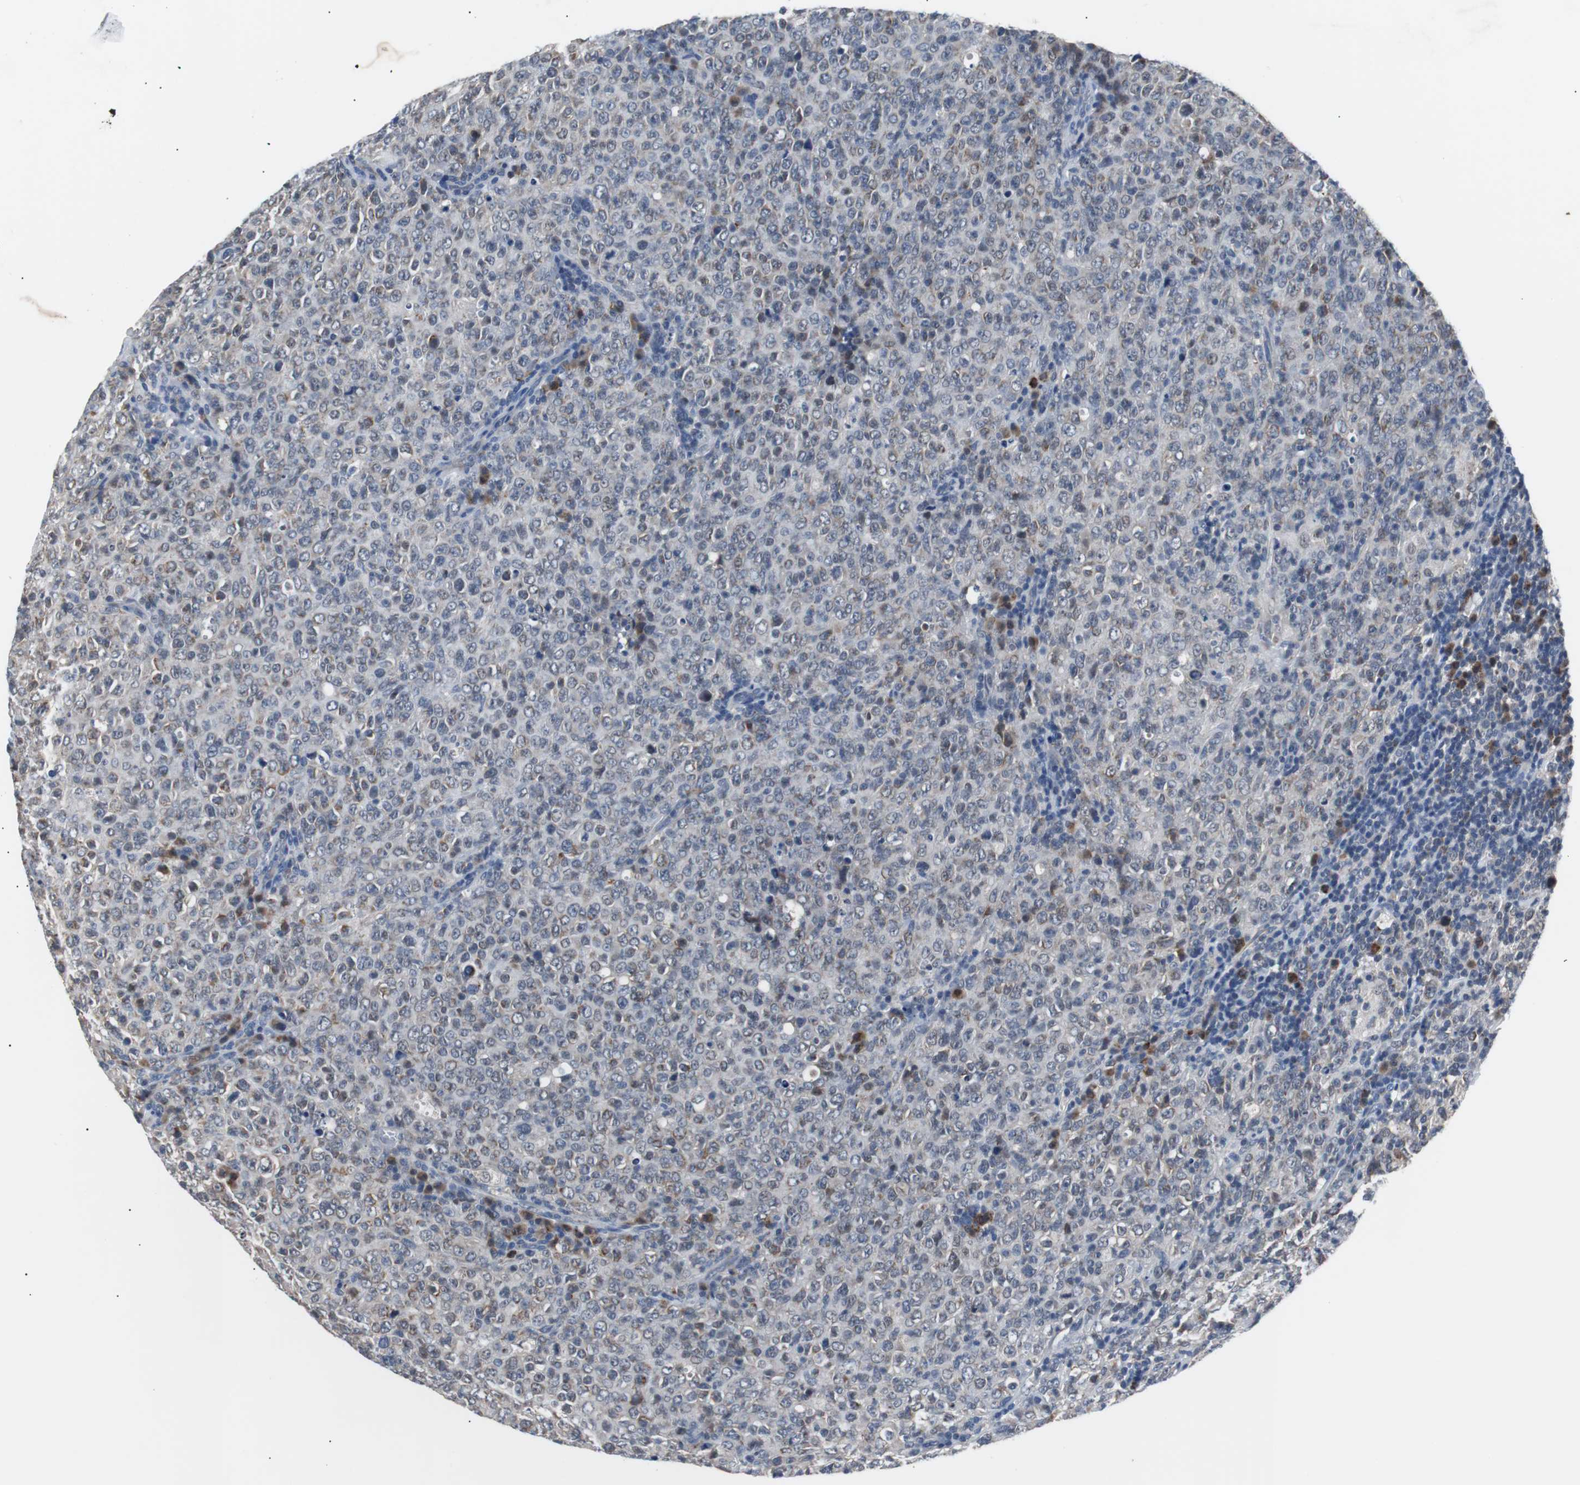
{"staining": {"intensity": "moderate", "quantity": "25%-75%", "location": "cytoplasmic/membranous"}, "tissue": "lymphoma", "cell_type": "Tumor cells", "image_type": "cancer", "snomed": [{"axis": "morphology", "description": "Malignant lymphoma, non-Hodgkin's type, High grade"}, {"axis": "topography", "description": "Tonsil"}], "caption": "Immunohistochemistry (IHC) image of neoplastic tissue: malignant lymphoma, non-Hodgkin's type (high-grade) stained using immunohistochemistry reveals medium levels of moderate protein expression localized specifically in the cytoplasmic/membranous of tumor cells, appearing as a cytoplasmic/membranous brown color.", "gene": "PITRM1", "patient": {"sex": "female", "age": 36}}